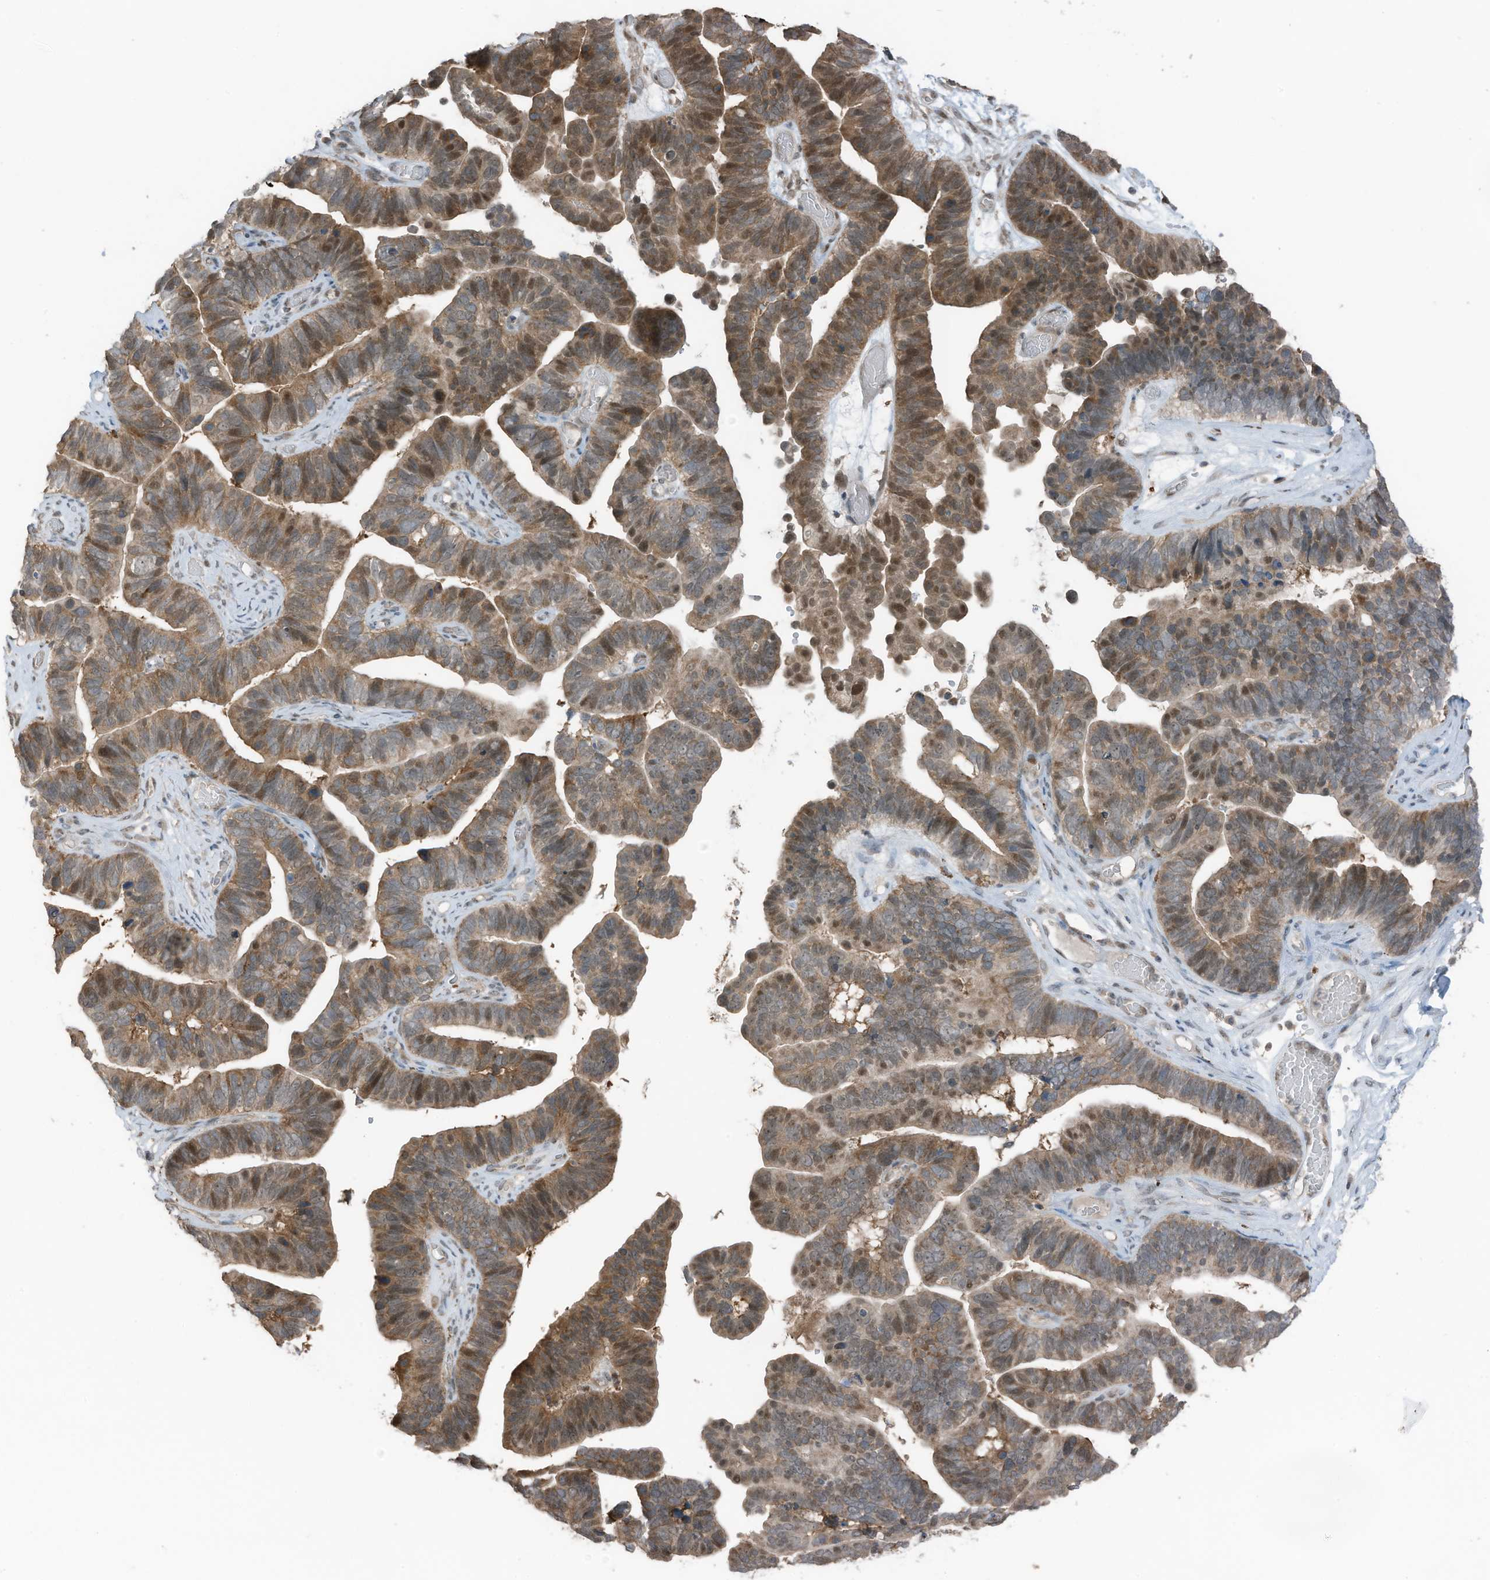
{"staining": {"intensity": "moderate", "quantity": ">75%", "location": "cytoplasmic/membranous,nuclear"}, "tissue": "ovarian cancer", "cell_type": "Tumor cells", "image_type": "cancer", "snomed": [{"axis": "morphology", "description": "Cystadenocarcinoma, serous, NOS"}, {"axis": "topography", "description": "Ovary"}], "caption": "DAB (3,3'-diaminobenzidine) immunohistochemical staining of human ovarian serous cystadenocarcinoma displays moderate cytoplasmic/membranous and nuclear protein expression in approximately >75% of tumor cells.", "gene": "TXNDC9", "patient": {"sex": "female", "age": 56}}